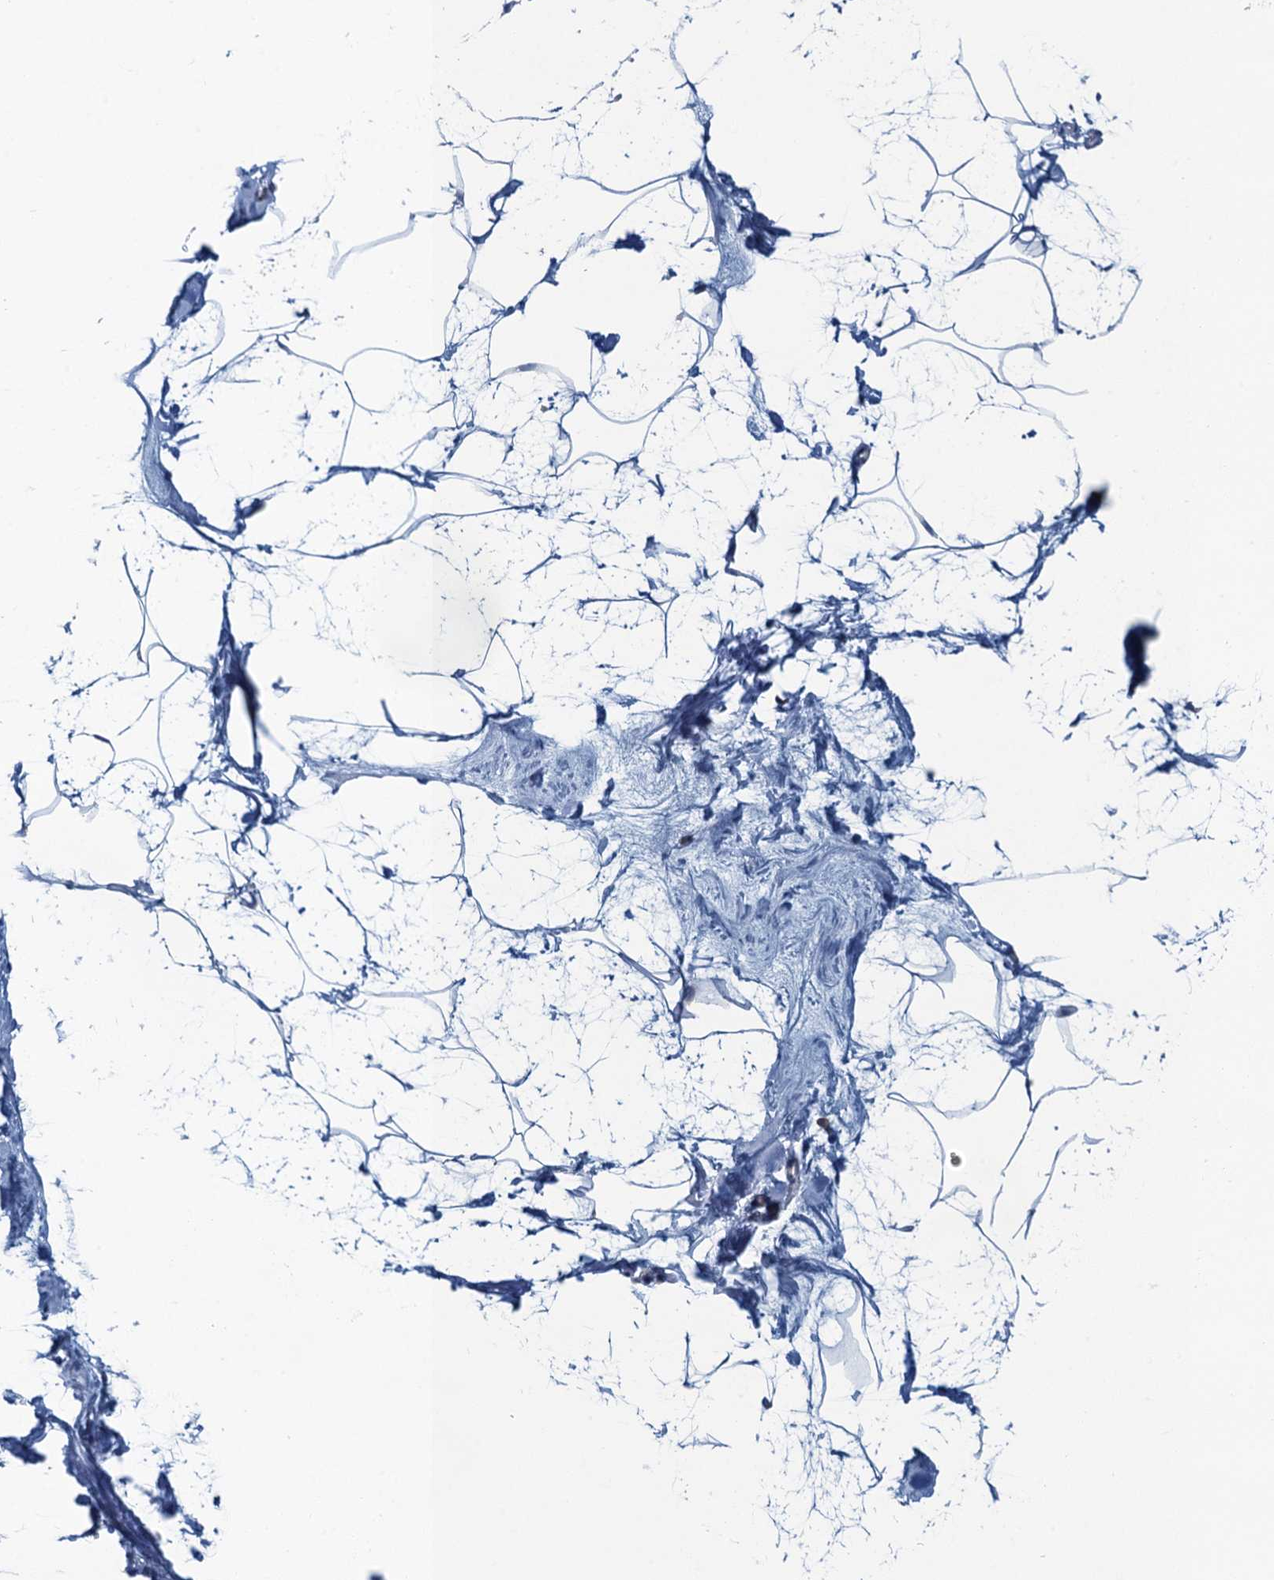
{"staining": {"intensity": "negative", "quantity": "none", "location": "none"}, "tissue": "breast", "cell_type": "Adipocytes", "image_type": "normal", "snomed": [{"axis": "morphology", "description": "Normal tissue, NOS"}, {"axis": "topography", "description": "Breast"}], "caption": "Immunohistochemistry image of unremarkable breast stained for a protein (brown), which demonstrates no expression in adipocytes. Nuclei are stained in blue.", "gene": "ALG2", "patient": {"sex": "female", "age": 62}}